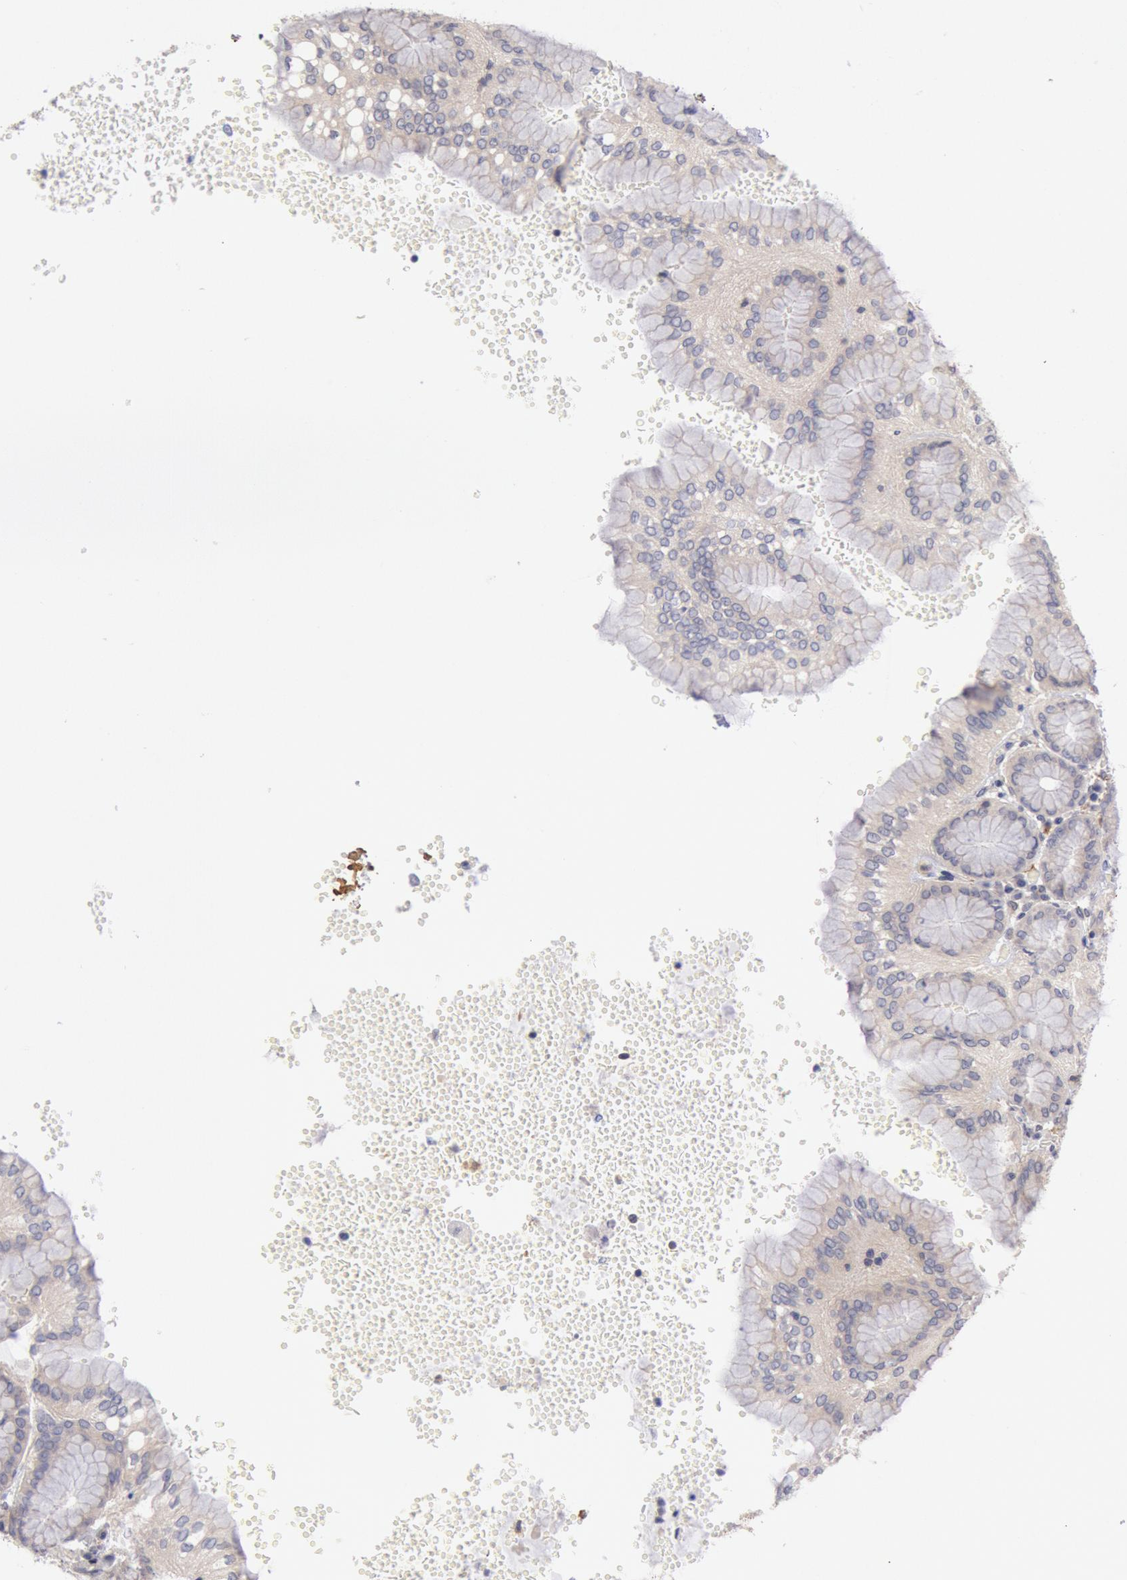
{"staining": {"intensity": "weak", "quantity": "<25%", "location": "cytoplasmic/membranous"}, "tissue": "stomach", "cell_type": "Glandular cells", "image_type": "normal", "snomed": [{"axis": "morphology", "description": "Normal tissue, NOS"}, {"axis": "topography", "description": "Stomach, upper"}, {"axis": "topography", "description": "Stomach"}], "caption": "High power microscopy histopathology image of an immunohistochemistry histopathology image of normal stomach, revealing no significant positivity in glandular cells.", "gene": "TMED8", "patient": {"sex": "male", "age": 76}}